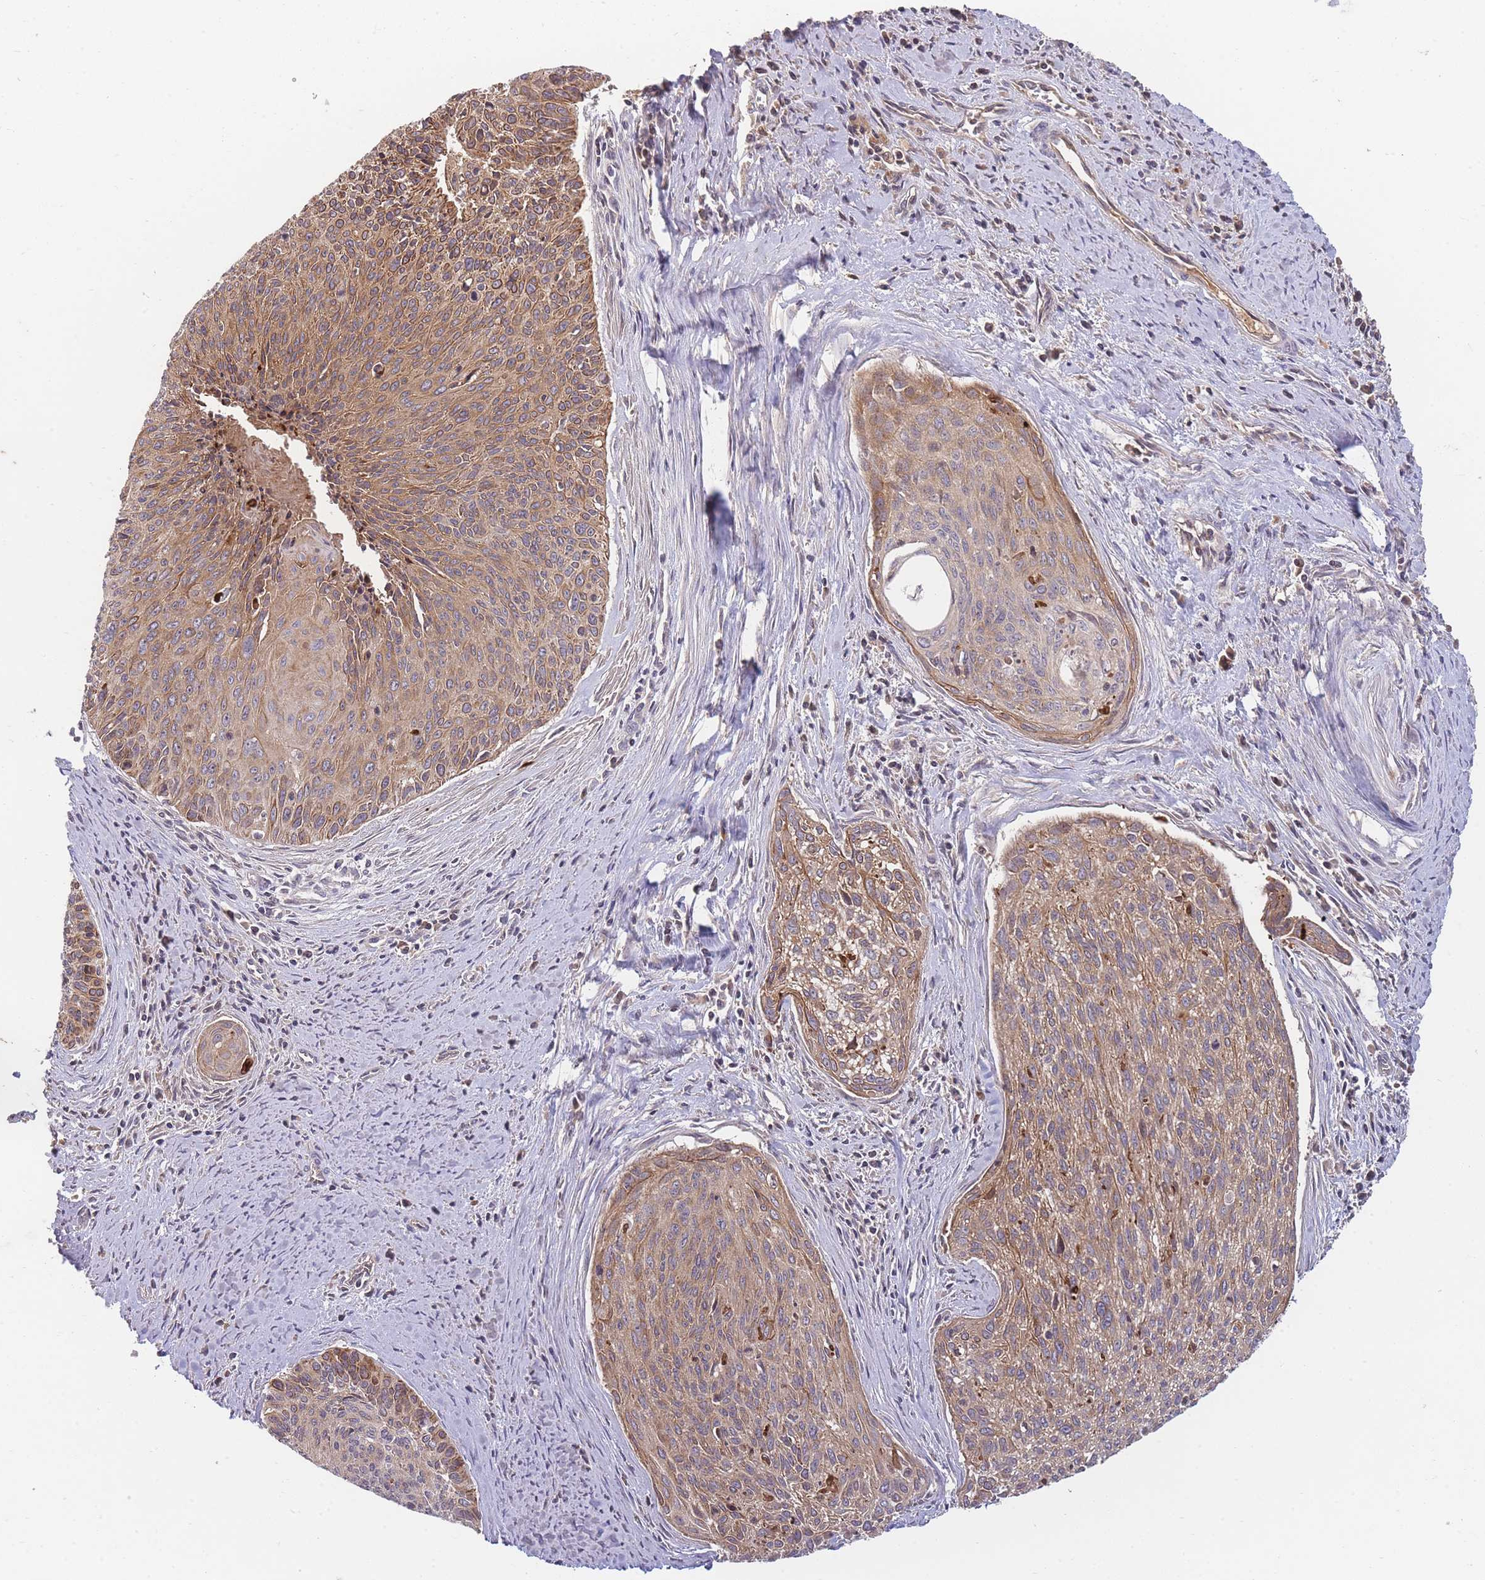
{"staining": {"intensity": "moderate", "quantity": ">75%", "location": "cytoplasmic/membranous"}, "tissue": "cervical cancer", "cell_type": "Tumor cells", "image_type": "cancer", "snomed": [{"axis": "morphology", "description": "Squamous cell carcinoma, NOS"}, {"axis": "topography", "description": "Cervix"}], "caption": "This image shows squamous cell carcinoma (cervical) stained with immunohistochemistry to label a protein in brown. The cytoplasmic/membranous of tumor cells show moderate positivity for the protein. Nuclei are counter-stained blue.", "gene": "RALGDS", "patient": {"sex": "female", "age": 55}}